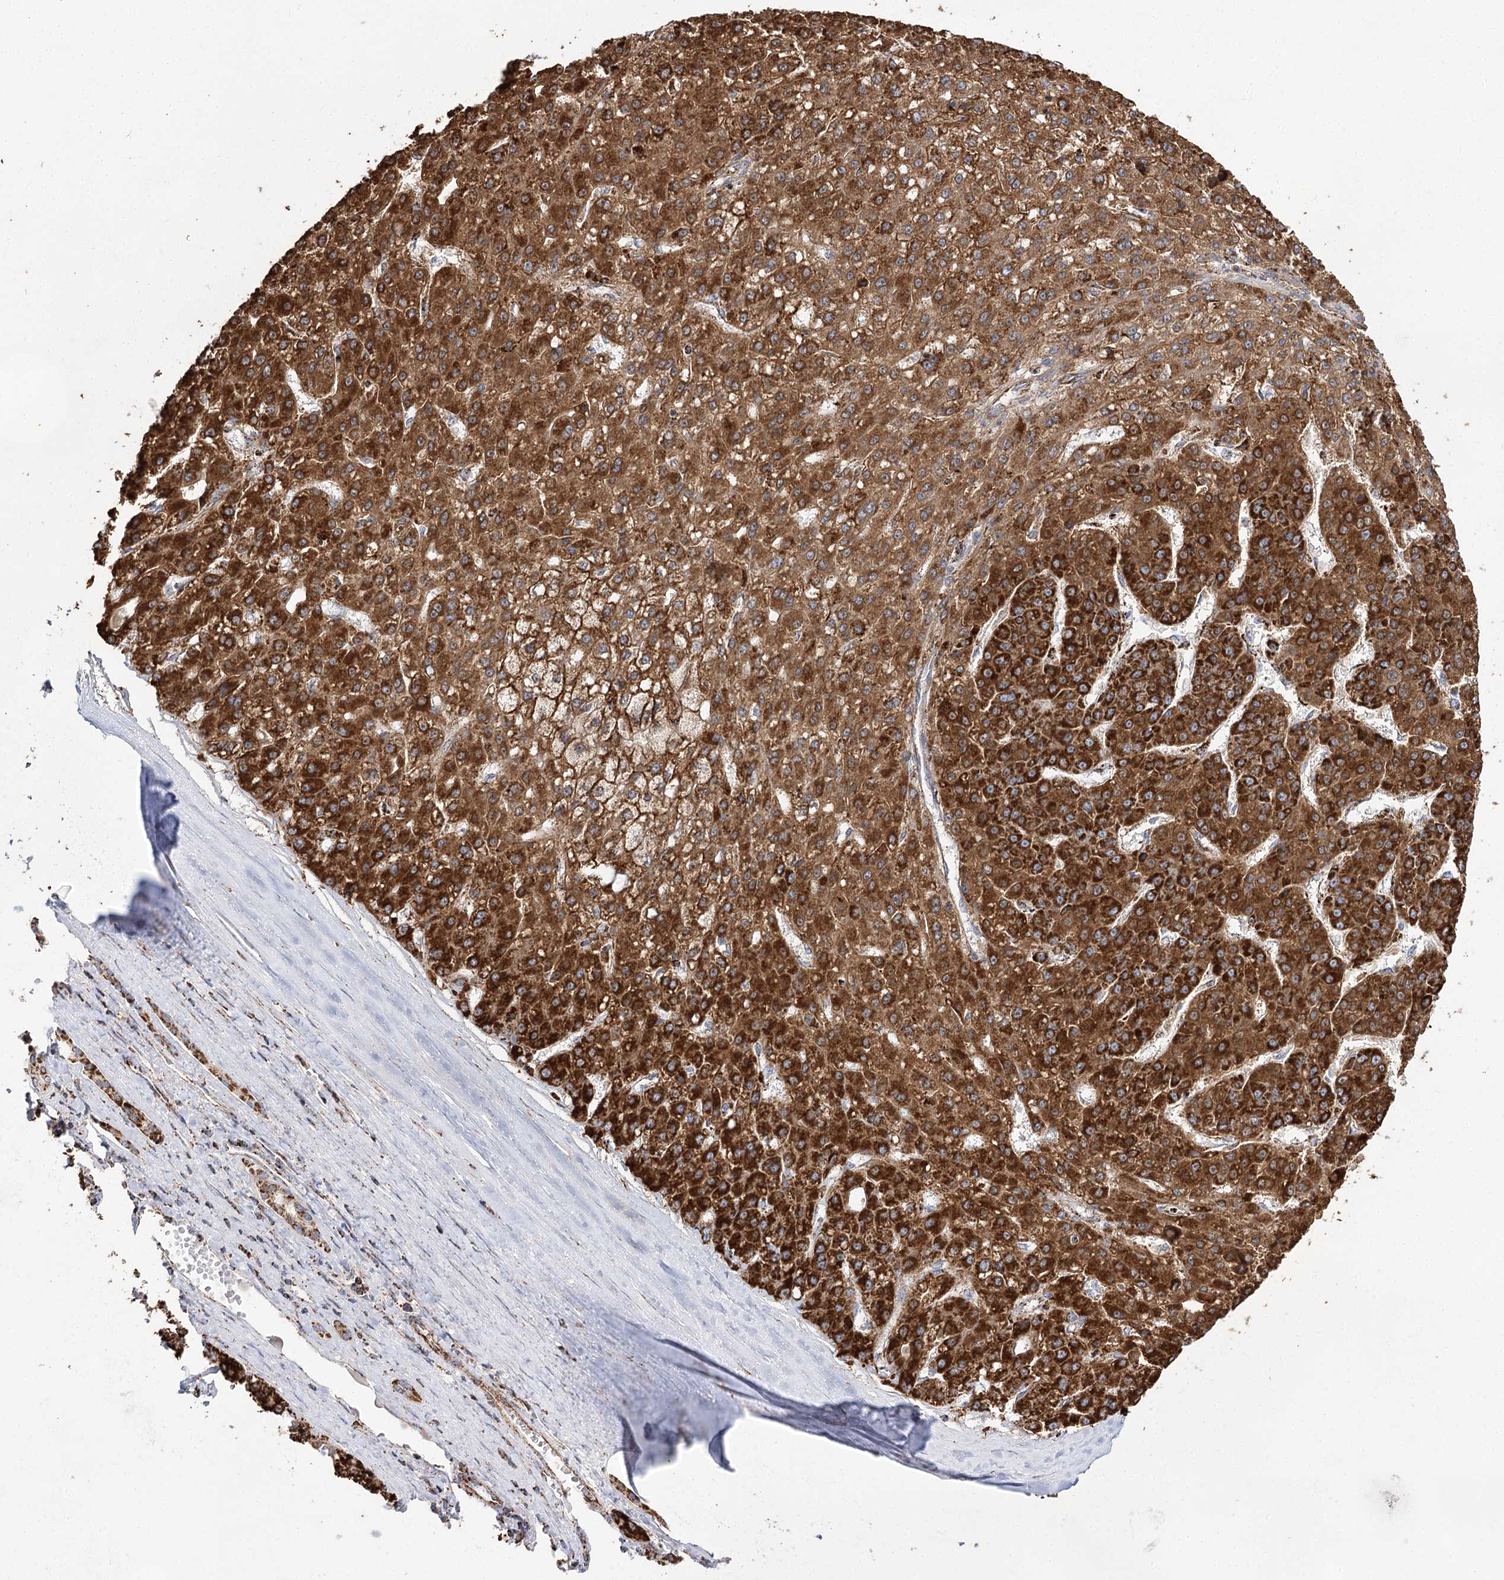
{"staining": {"intensity": "strong", "quantity": ">75%", "location": "cytoplasmic/membranous"}, "tissue": "liver cancer", "cell_type": "Tumor cells", "image_type": "cancer", "snomed": [{"axis": "morphology", "description": "Carcinoma, Hepatocellular, NOS"}, {"axis": "topography", "description": "Liver"}], "caption": "Strong cytoplasmic/membranous positivity for a protein is present in about >75% of tumor cells of hepatocellular carcinoma (liver) using immunohistochemistry.", "gene": "NADK2", "patient": {"sex": "male", "age": 67}}